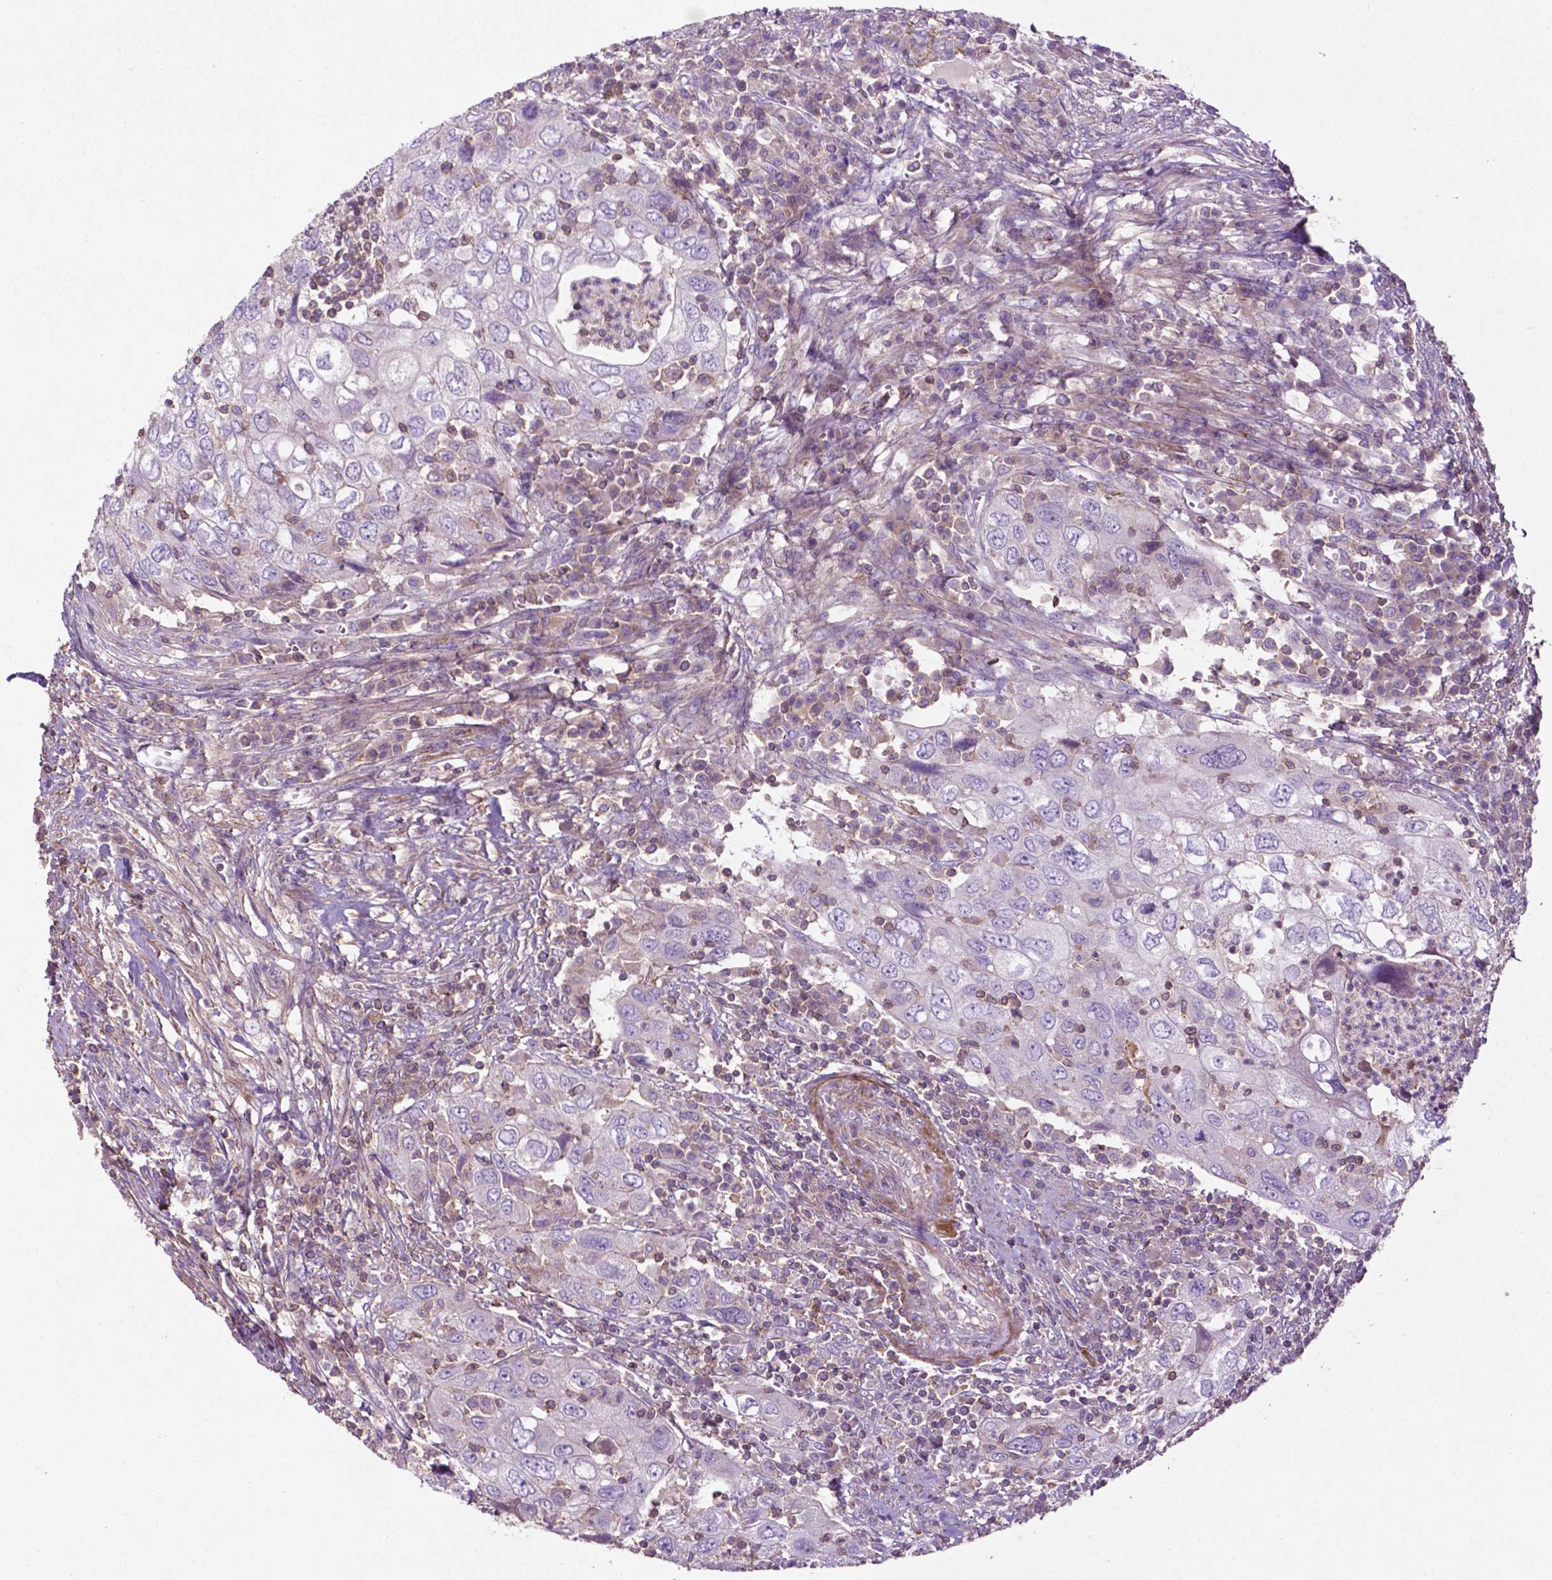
{"staining": {"intensity": "negative", "quantity": "none", "location": "none"}, "tissue": "urothelial cancer", "cell_type": "Tumor cells", "image_type": "cancer", "snomed": [{"axis": "morphology", "description": "Urothelial carcinoma, High grade"}, {"axis": "topography", "description": "Urinary bladder"}], "caption": "This is an immunohistochemistry (IHC) histopathology image of high-grade urothelial carcinoma. There is no staining in tumor cells.", "gene": "BMP4", "patient": {"sex": "male", "age": 76}}